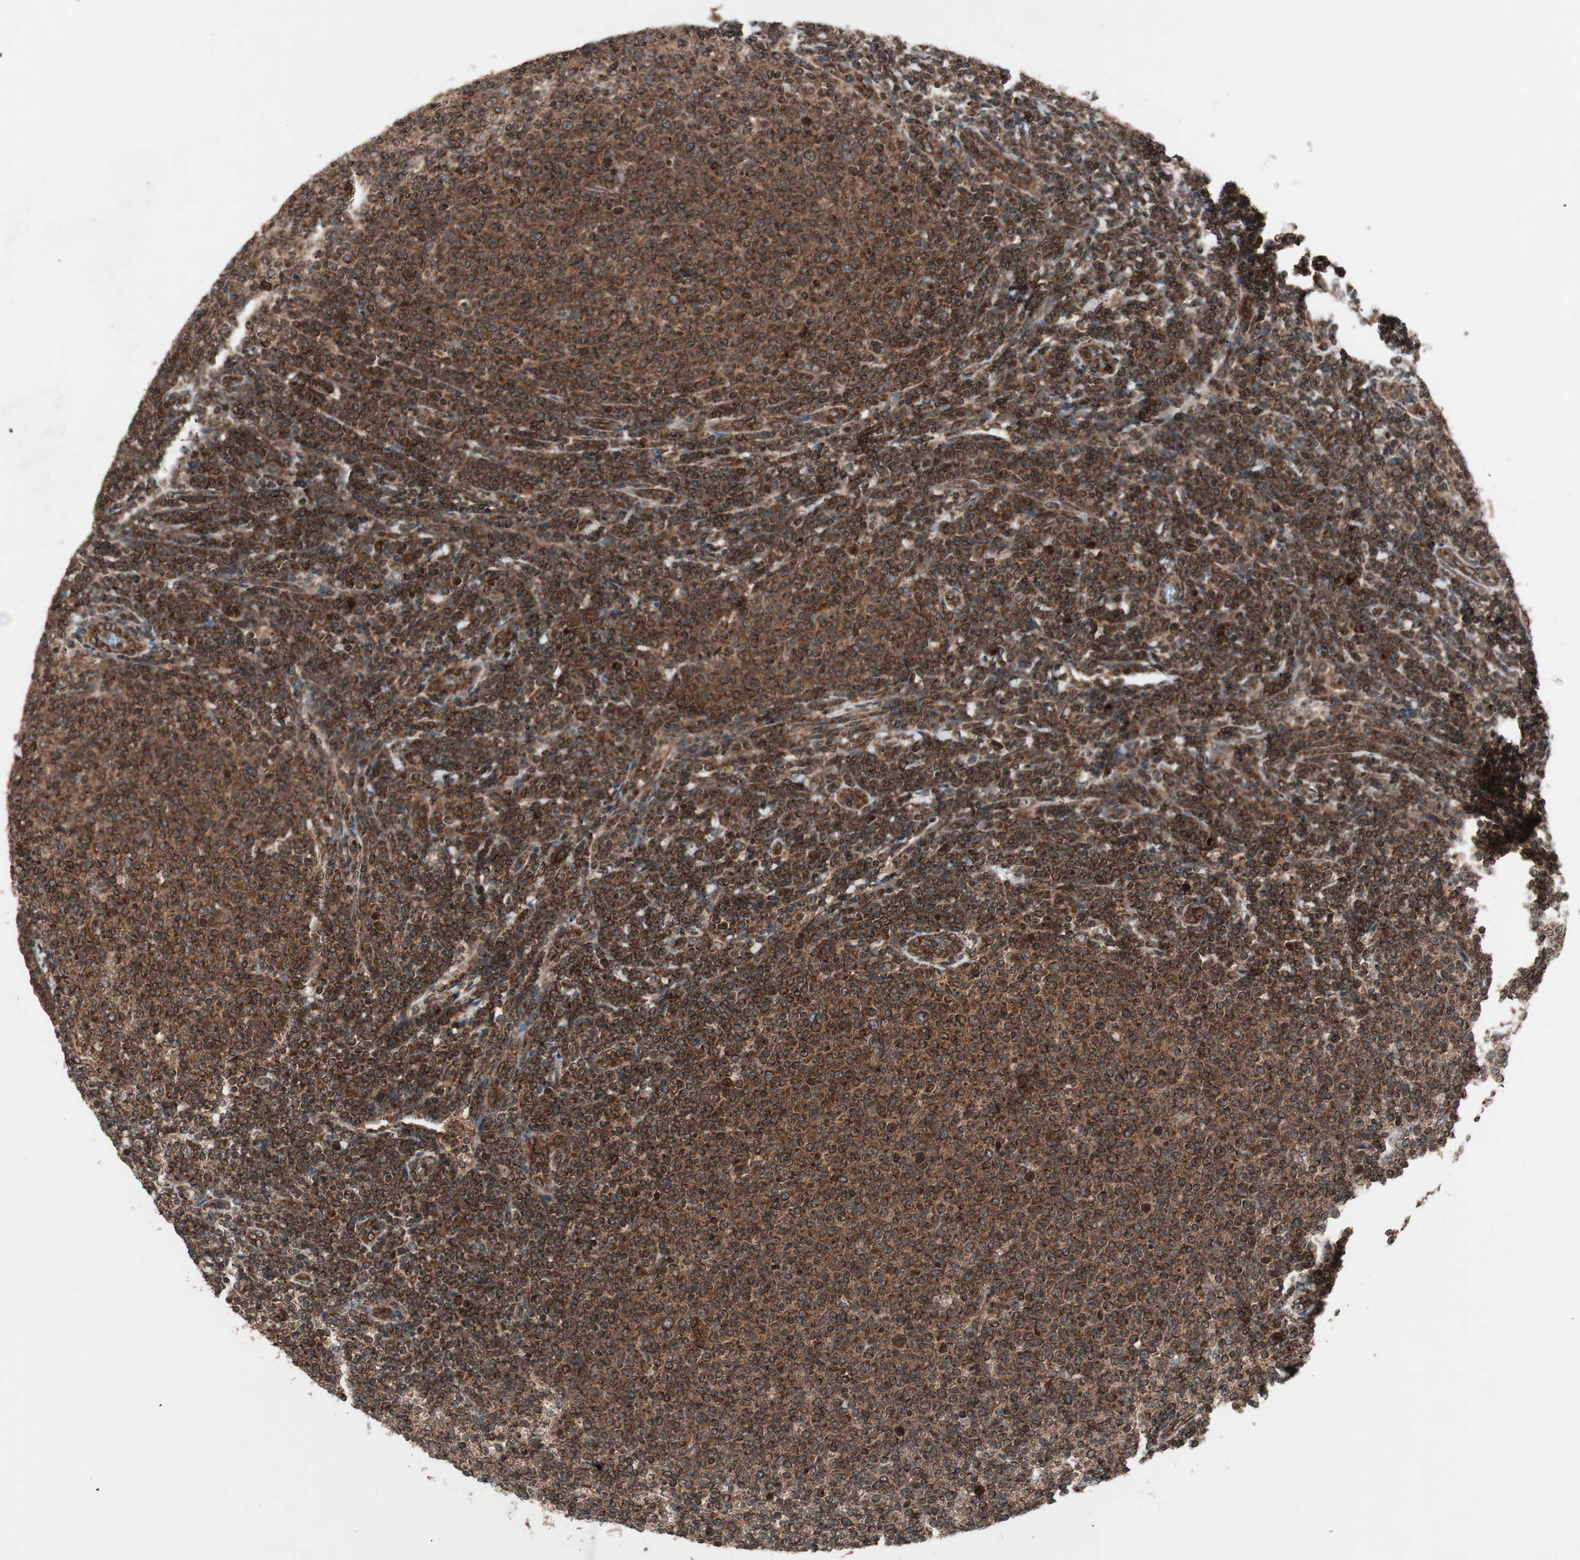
{"staining": {"intensity": "strong", "quantity": ">75%", "location": "cytoplasmic/membranous,nuclear"}, "tissue": "lymphoma", "cell_type": "Tumor cells", "image_type": "cancer", "snomed": [{"axis": "morphology", "description": "Malignant lymphoma, non-Hodgkin's type, Low grade"}, {"axis": "topography", "description": "Lymph node"}], "caption": "A high amount of strong cytoplasmic/membranous and nuclear staining is present in approximately >75% of tumor cells in low-grade malignant lymphoma, non-Hodgkin's type tissue. (Stains: DAB in brown, nuclei in blue, Microscopy: brightfield microscopy at high magnification).", "gene": "NUP62", "patient": {"sex": "male", "age": 66}}